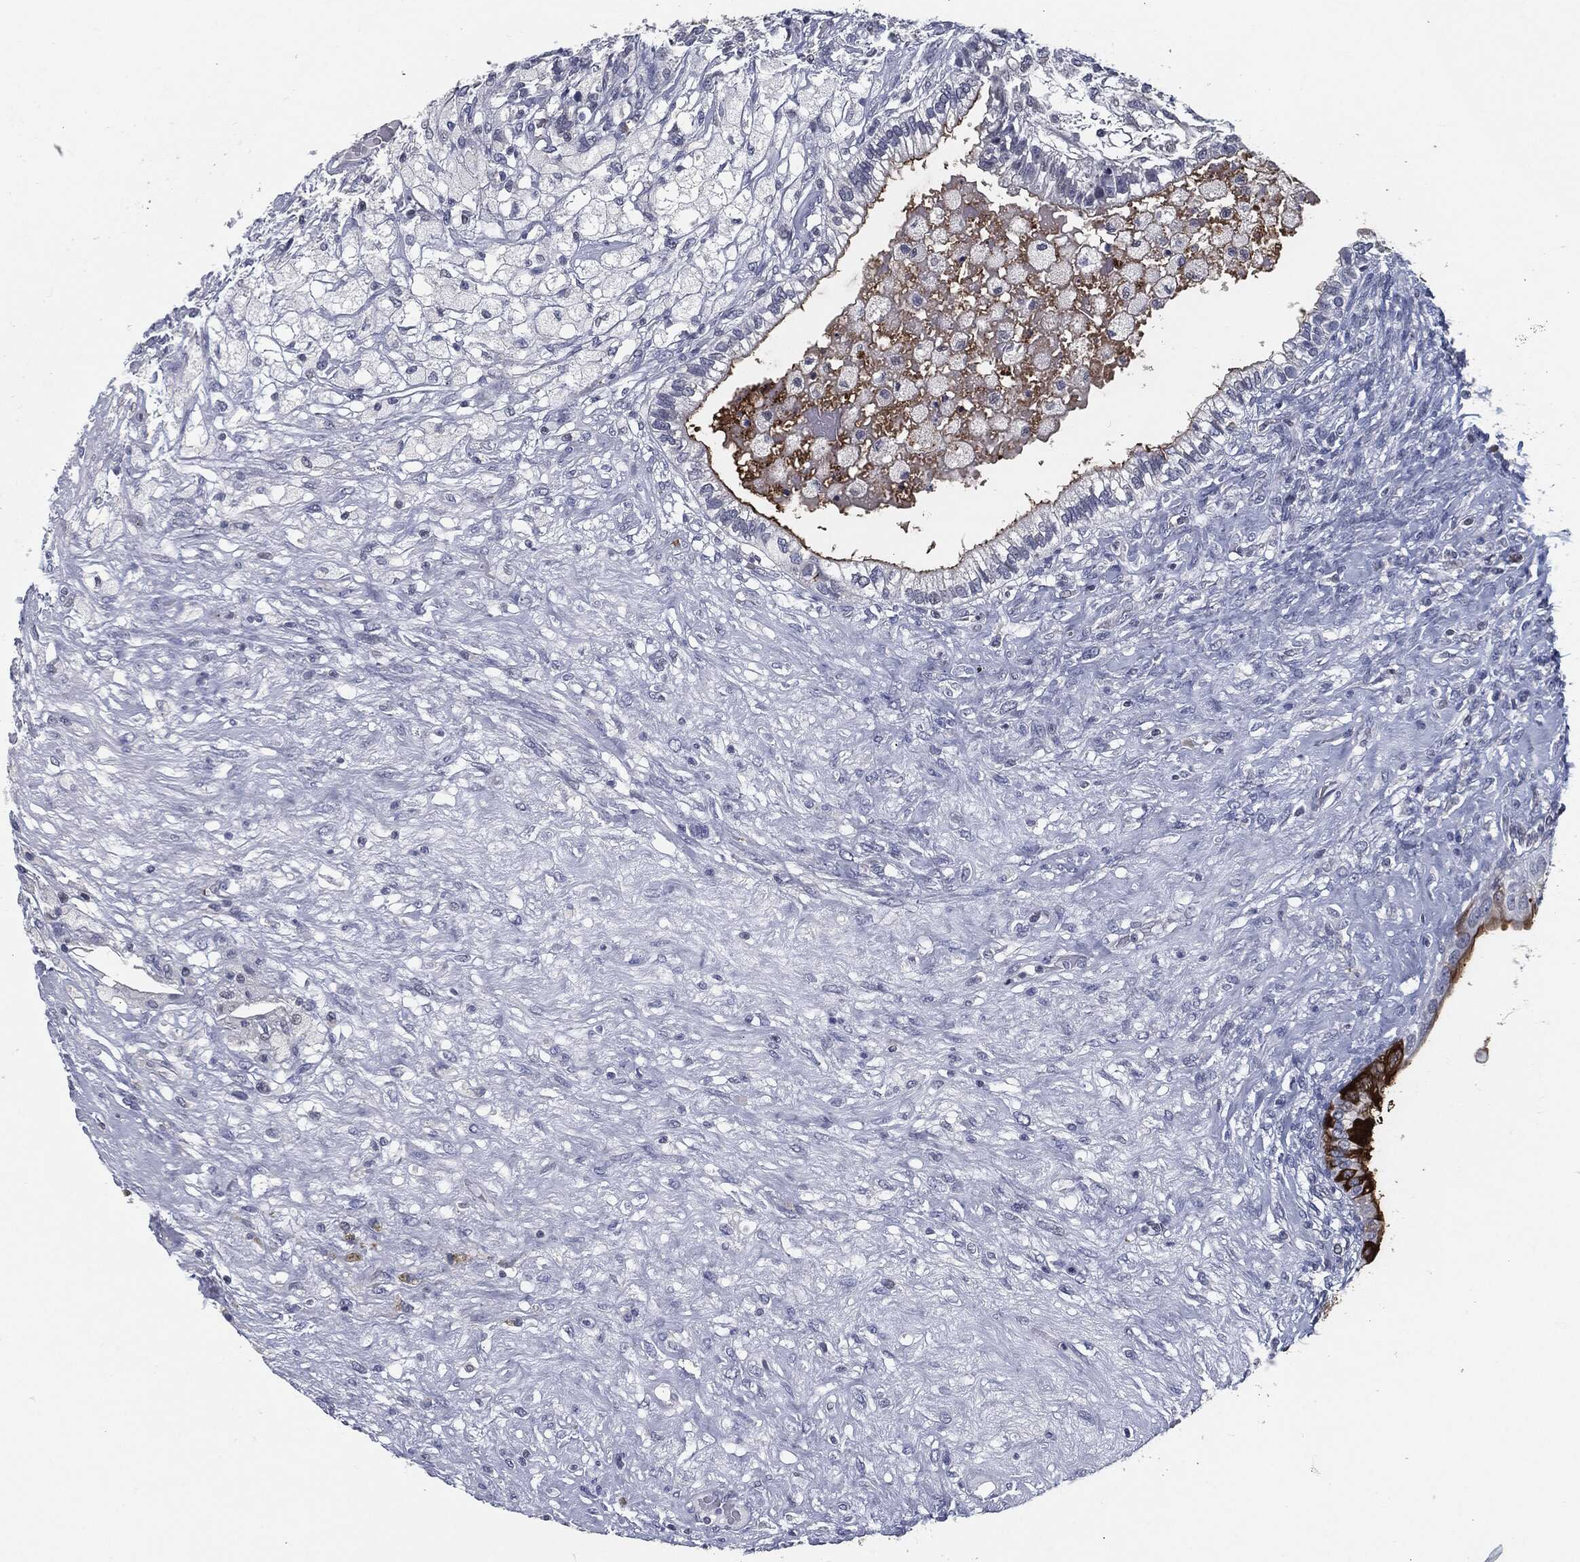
{"staining": {"intensity": "moderate", "quantity": "<25%", "location": "cytoplasmic/membranous"}, "tissue": "testis cancer", "cell_type": "Tumor cells", "image_type": "cancer", "snomed": [{"axis": "morphology", "description": "Seminoma, NOS"}, {"axis": "morphology", "description": "Carcinoma, Embryonal, NOS"}, {"axis": "topography", "description": "Testis"}], "caption": "A low amount of moderate cytoplasmic/membranous staining is present in about <25% of tumor cells in testis cancer tissue.", "gene": "PROM1", "patient": {"sex": "male", "age": 41}}